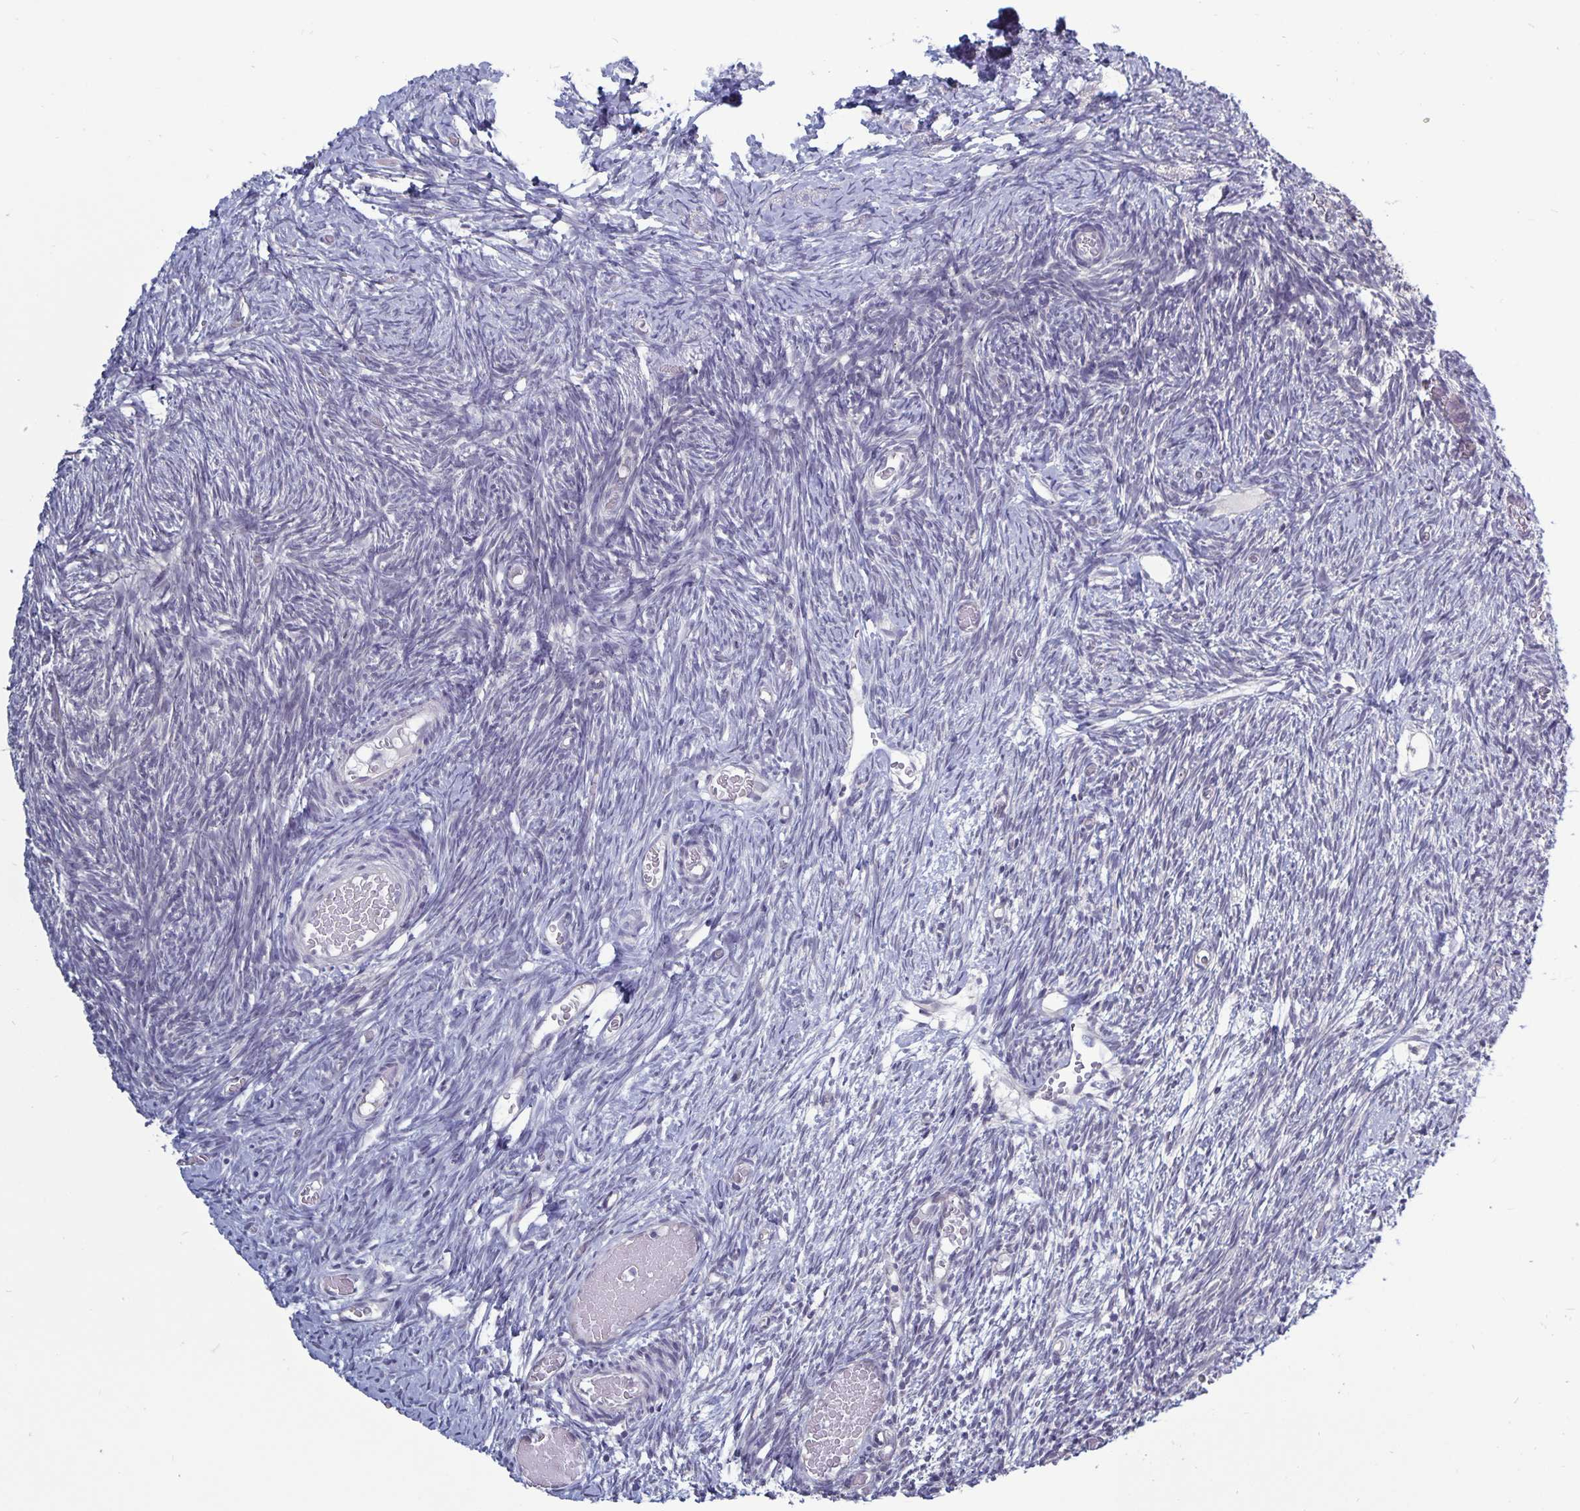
{"staining": {"intensity": "negative", "quantity": "none", "location": "none"}, "tissue": "ovary", "cell_type": "Follicle cells", "image_type": "normal", "snomed": [{"axis": "morphology", "description": "Normal tissue, NOS"}, {"axis": "topography", "description": "Ovary"}], "caption": "An immunohistochemistry (IHC) micrograph of benign ovary is shown. There is no staining in follicle cells of ovary.", "gene": "PLCB3", "patient": {"sex": "female", "age": 39}}